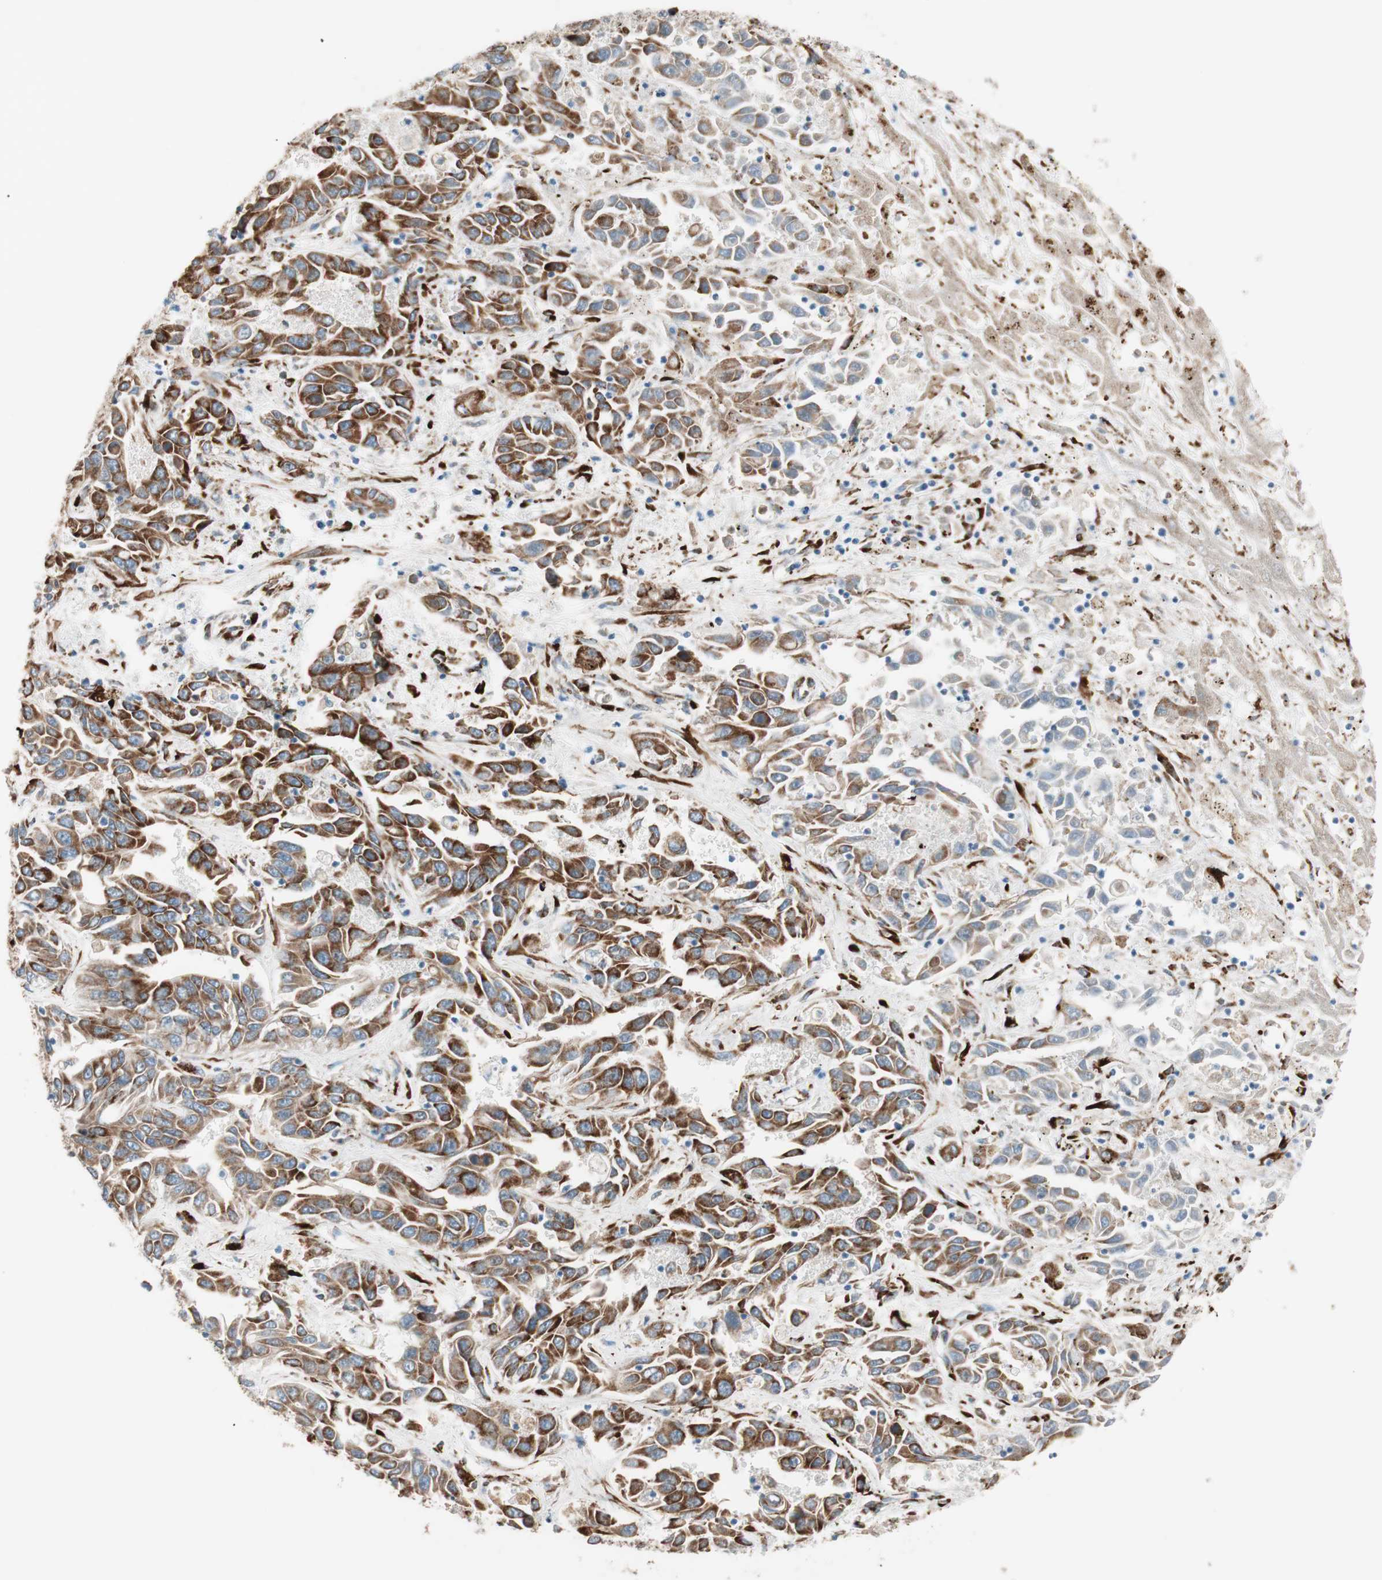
{"staining": {"intensity": "strong", "quantity": ">75%", "location": "cytoplasmic/membranous"}, "tissue": "liver cancer", "cell_type": "Tumor cells", "image_type": "cancer", "snomed": [{"axis": "morphology", "description": "Cholangiocarcinoma"}, {"axis": "topography", "description": "Liver"}], "caption": "Cholangiocarcinoma (liver) tissue shows strong cytoplasmic/membranous staining in approximately >75% of tumor cells", "gene": "P4HTM", "patient": {"sex": "female", "age": 52}}